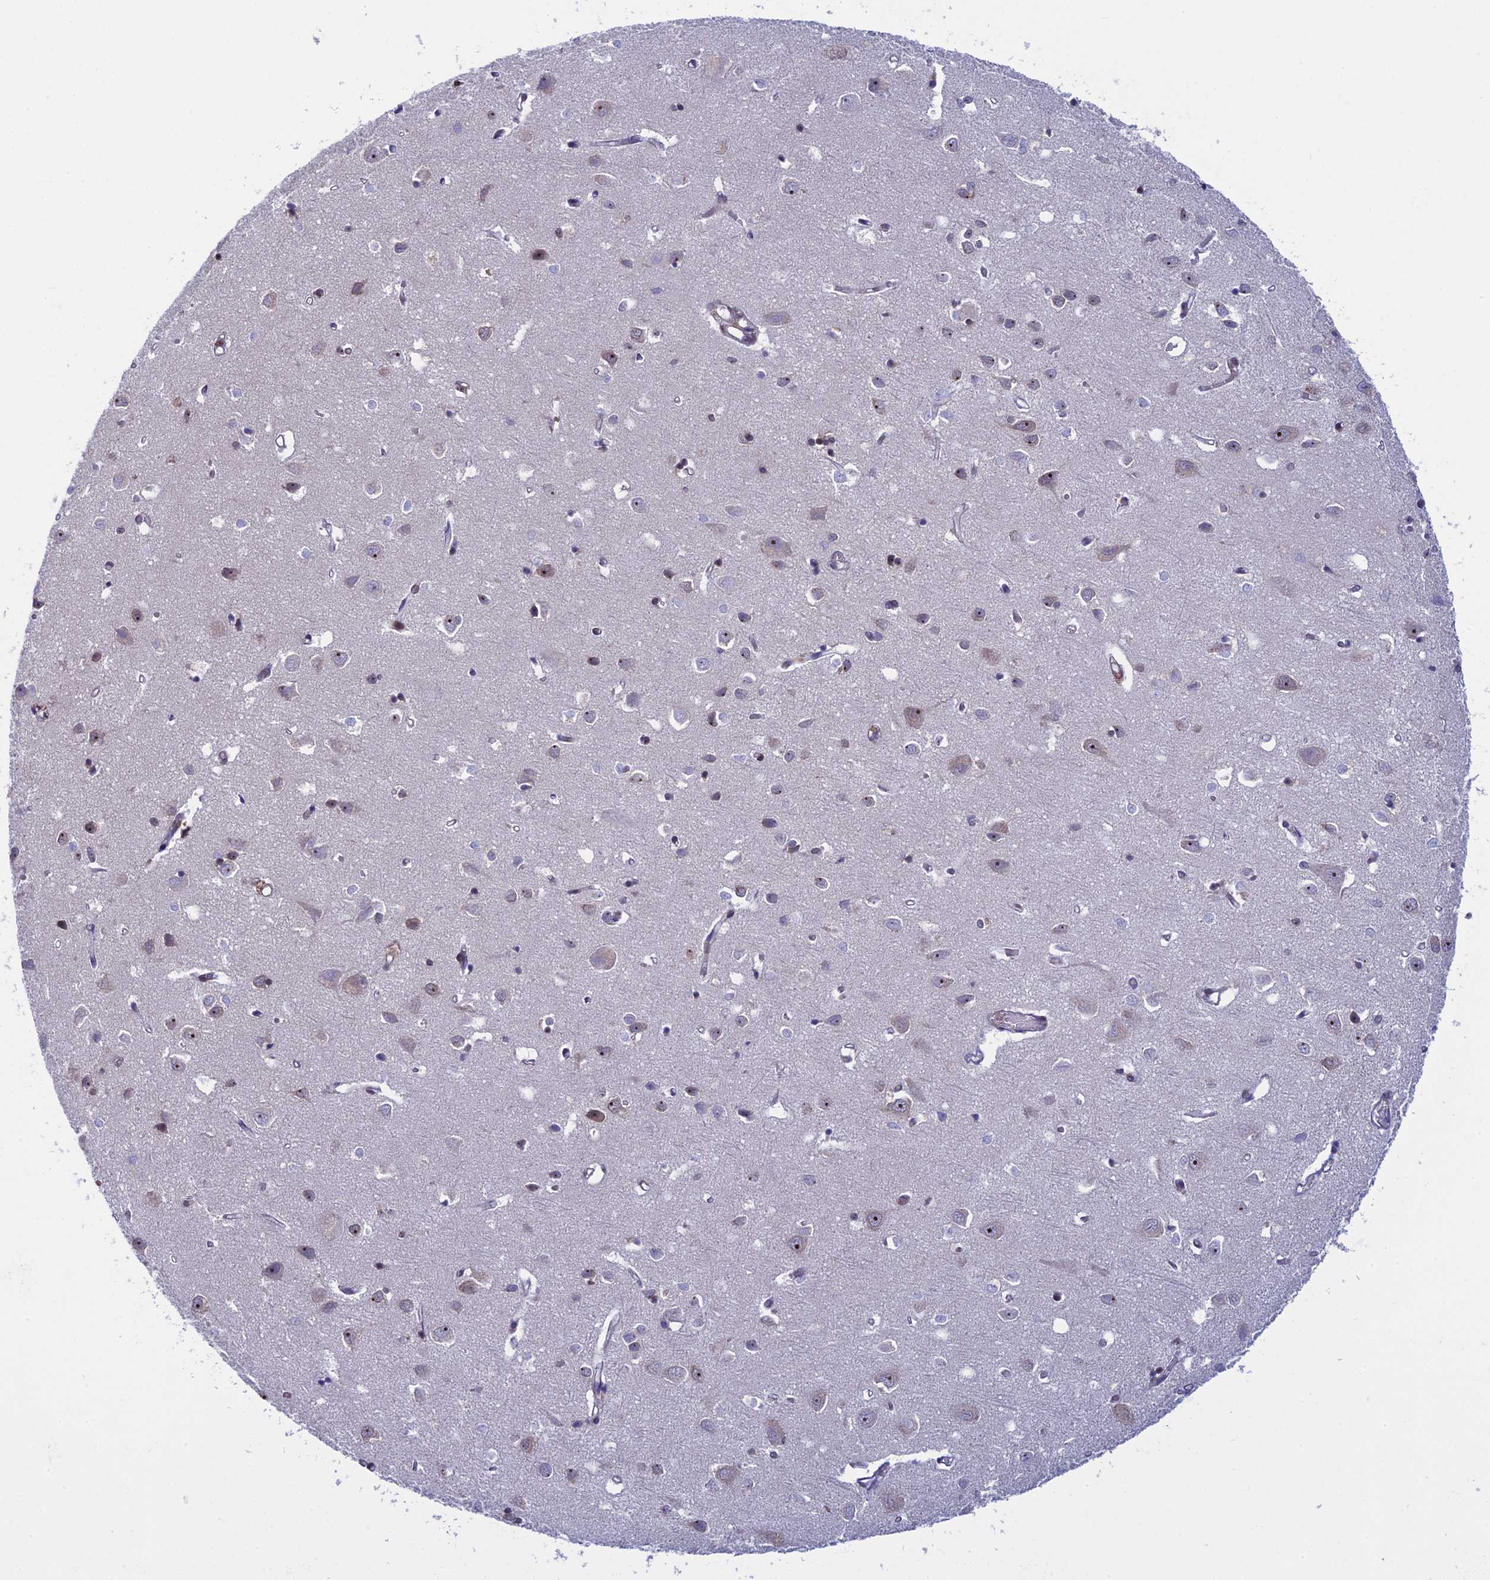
{"staining": {"intensity": "negative", "quantity": "none", "location": "none"}, "tissue": "cerebral cortex", "cell_type": "Endothelial cells", "image_type": "normal", "snomed": [{"axis": "morphology", "description": "Normal tissue, NOS"}, {"axis": "topography", "description": "Cerebral cortex"}], "caption": "Endothelial cells show no significant staining in unremarkable cerebral cortex. (Immunohistochemistry (ihc), brightfield microscopy, high magnification).", "gene": "CCDC86", "patient": {"sex": "female", "age": 64}}